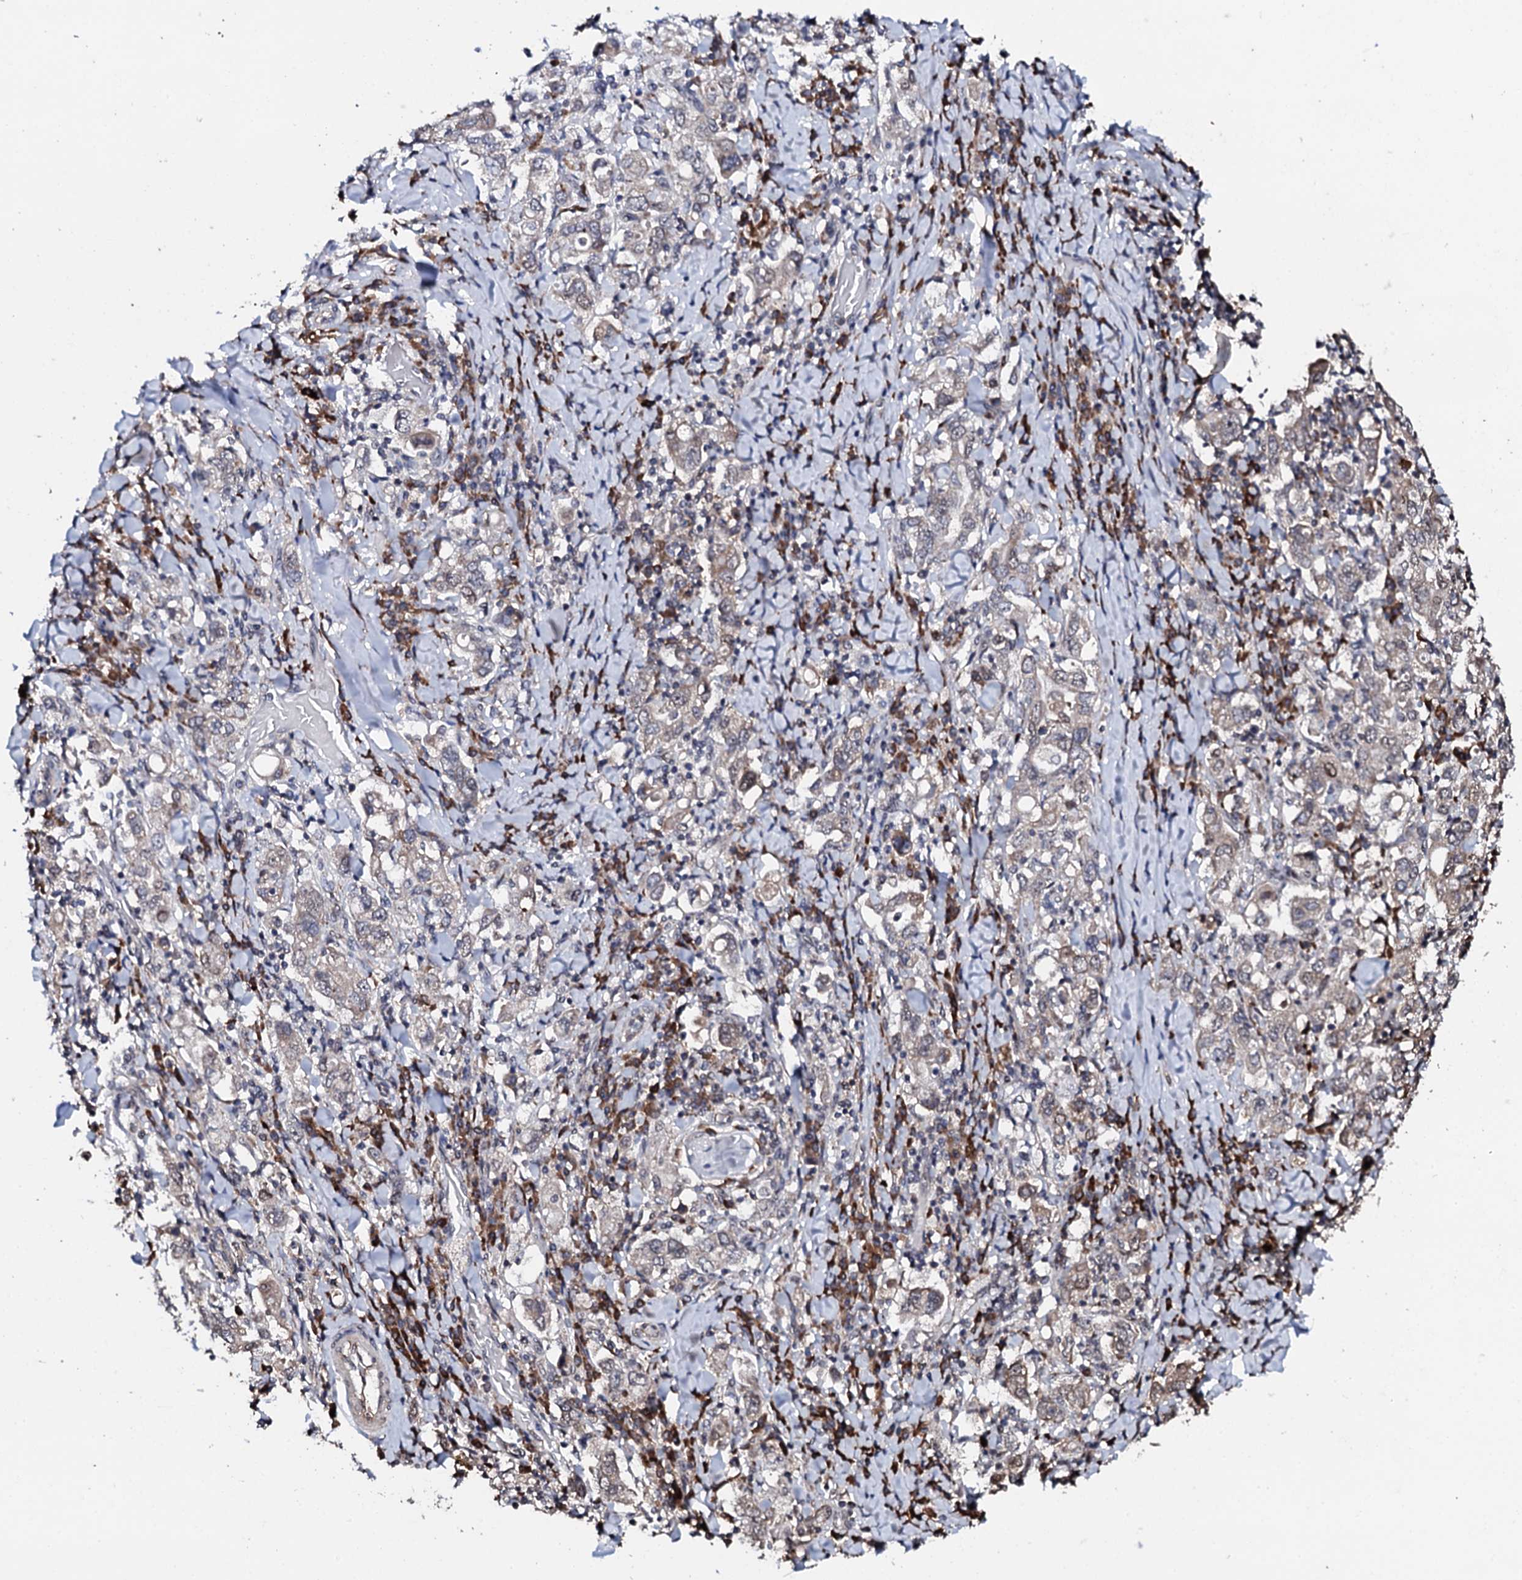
{"staining": {"intensity": "negative", "quantity": "none", "location": "none"}, "tissue": "stomach cancer", "cell_type": "Tumor cells", "image_type": "cancer", "snomed": [{"axis": "morphology", "description": "Adenocarcinoma, NOS"}, {"axis": "topography", "description": "Stomach, upper"}], "caption": "Image shows no significant protein staining in tumor cells of adenocarcinoma (stomach). (DAB immunohistochemistry (IHC) visualized using brightfield microscopy, high magnification).", "gene": "FAM111A", "patient": {"sex": "male", "age": 62}}